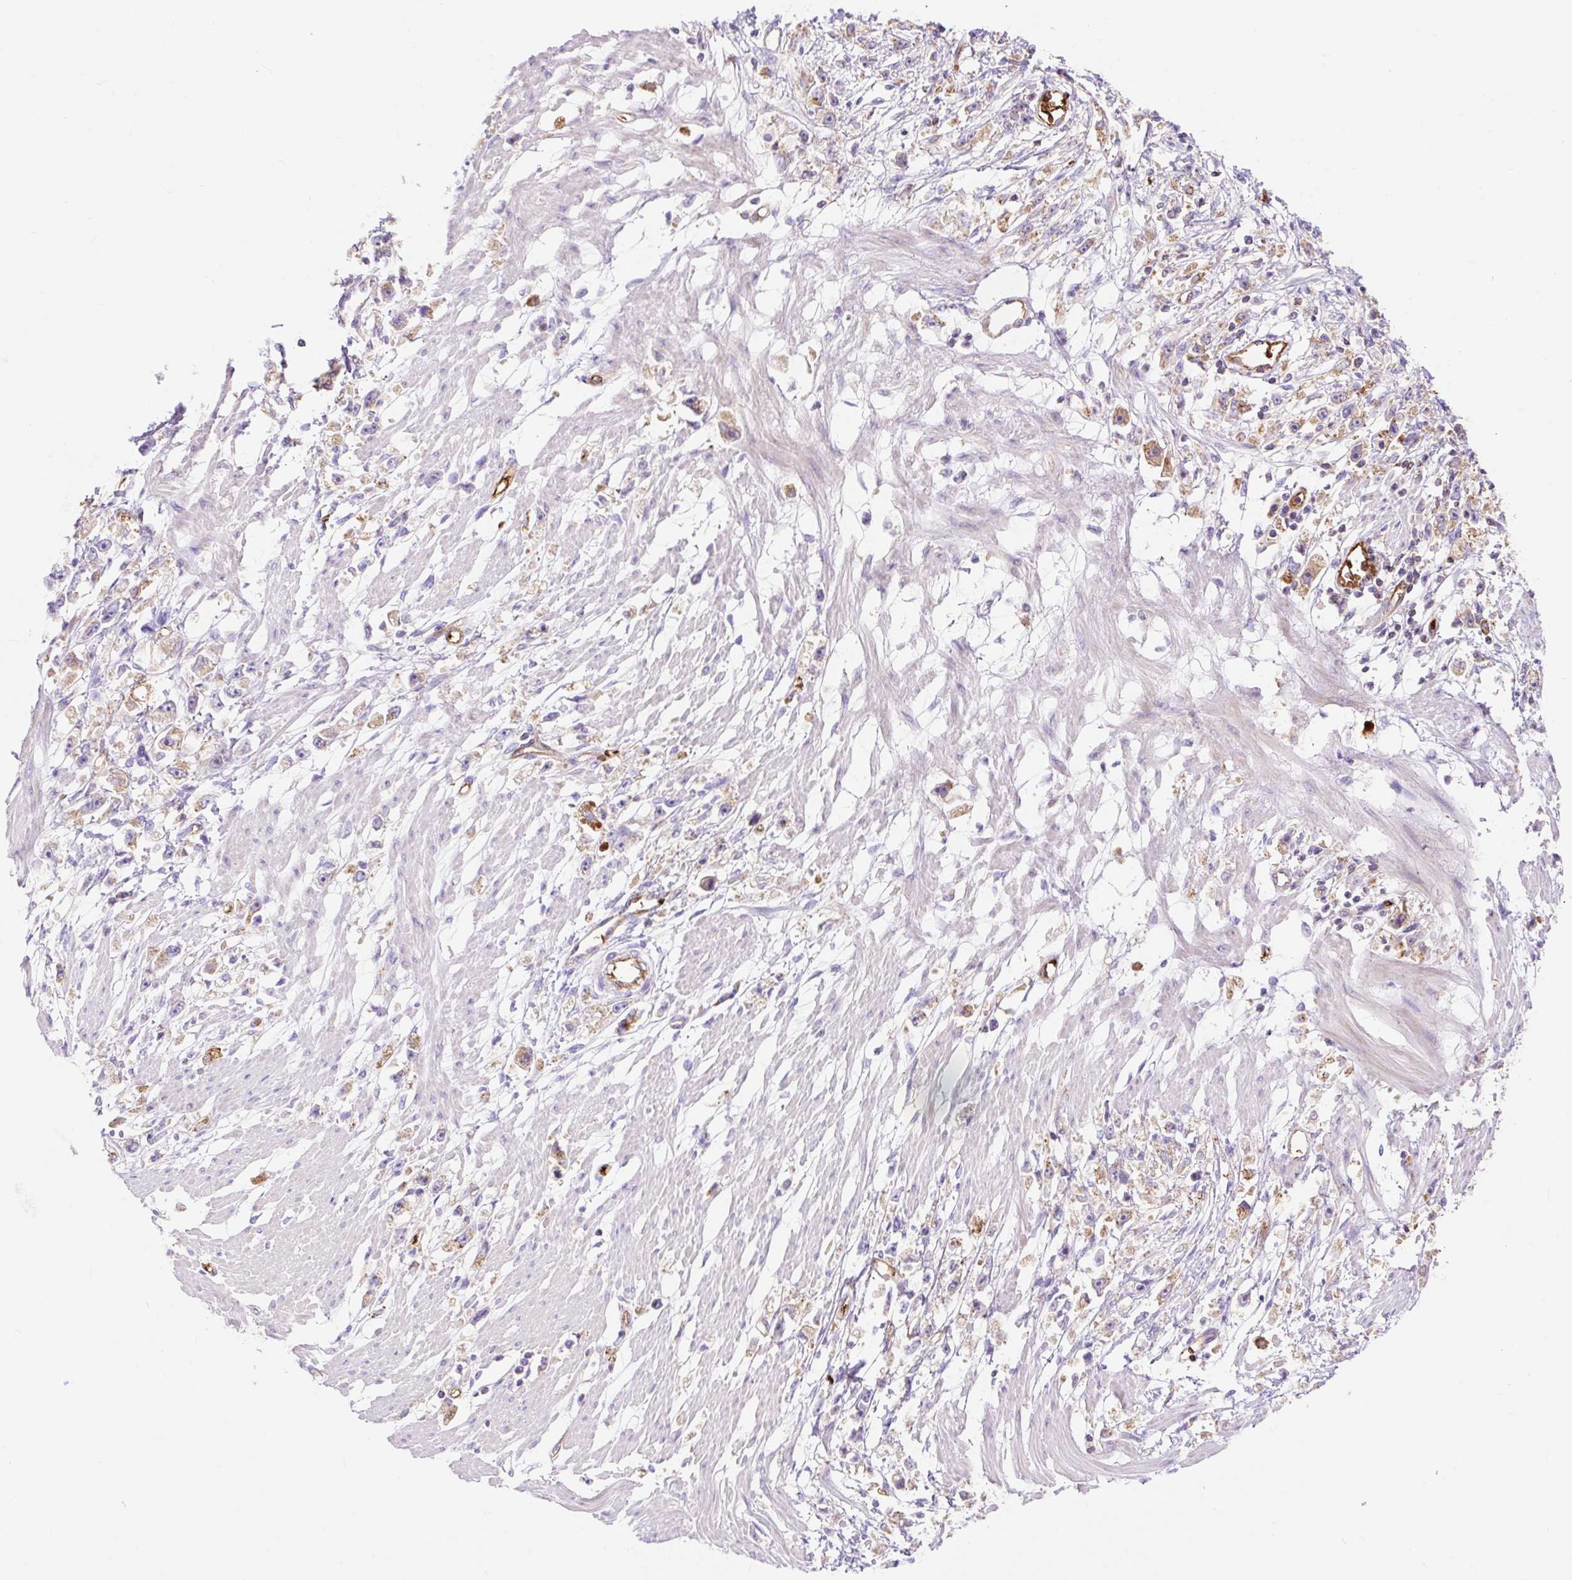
{"staining": {"intensity": "moderate", "quantity": "<25%", "location": "cytoplasmic/membranous"}, "tissue": "stomach cancer", "cell_type": "Tumor cells", "image_type": "cancer", "snomed": [{"axis": "morphology", "description": "Adenocarcinoma, NOS"}, {"axis": "topography", "description": "Stomach"}], "caption": "Immunohistochemical staining of human stomach adenocarcinoma shows low levels of moderate cytoplasmic/membranous positivity in about <25% of tumor cells.", "gene": "HIP1R", "patient": {"sex": "female", "age": 59}}